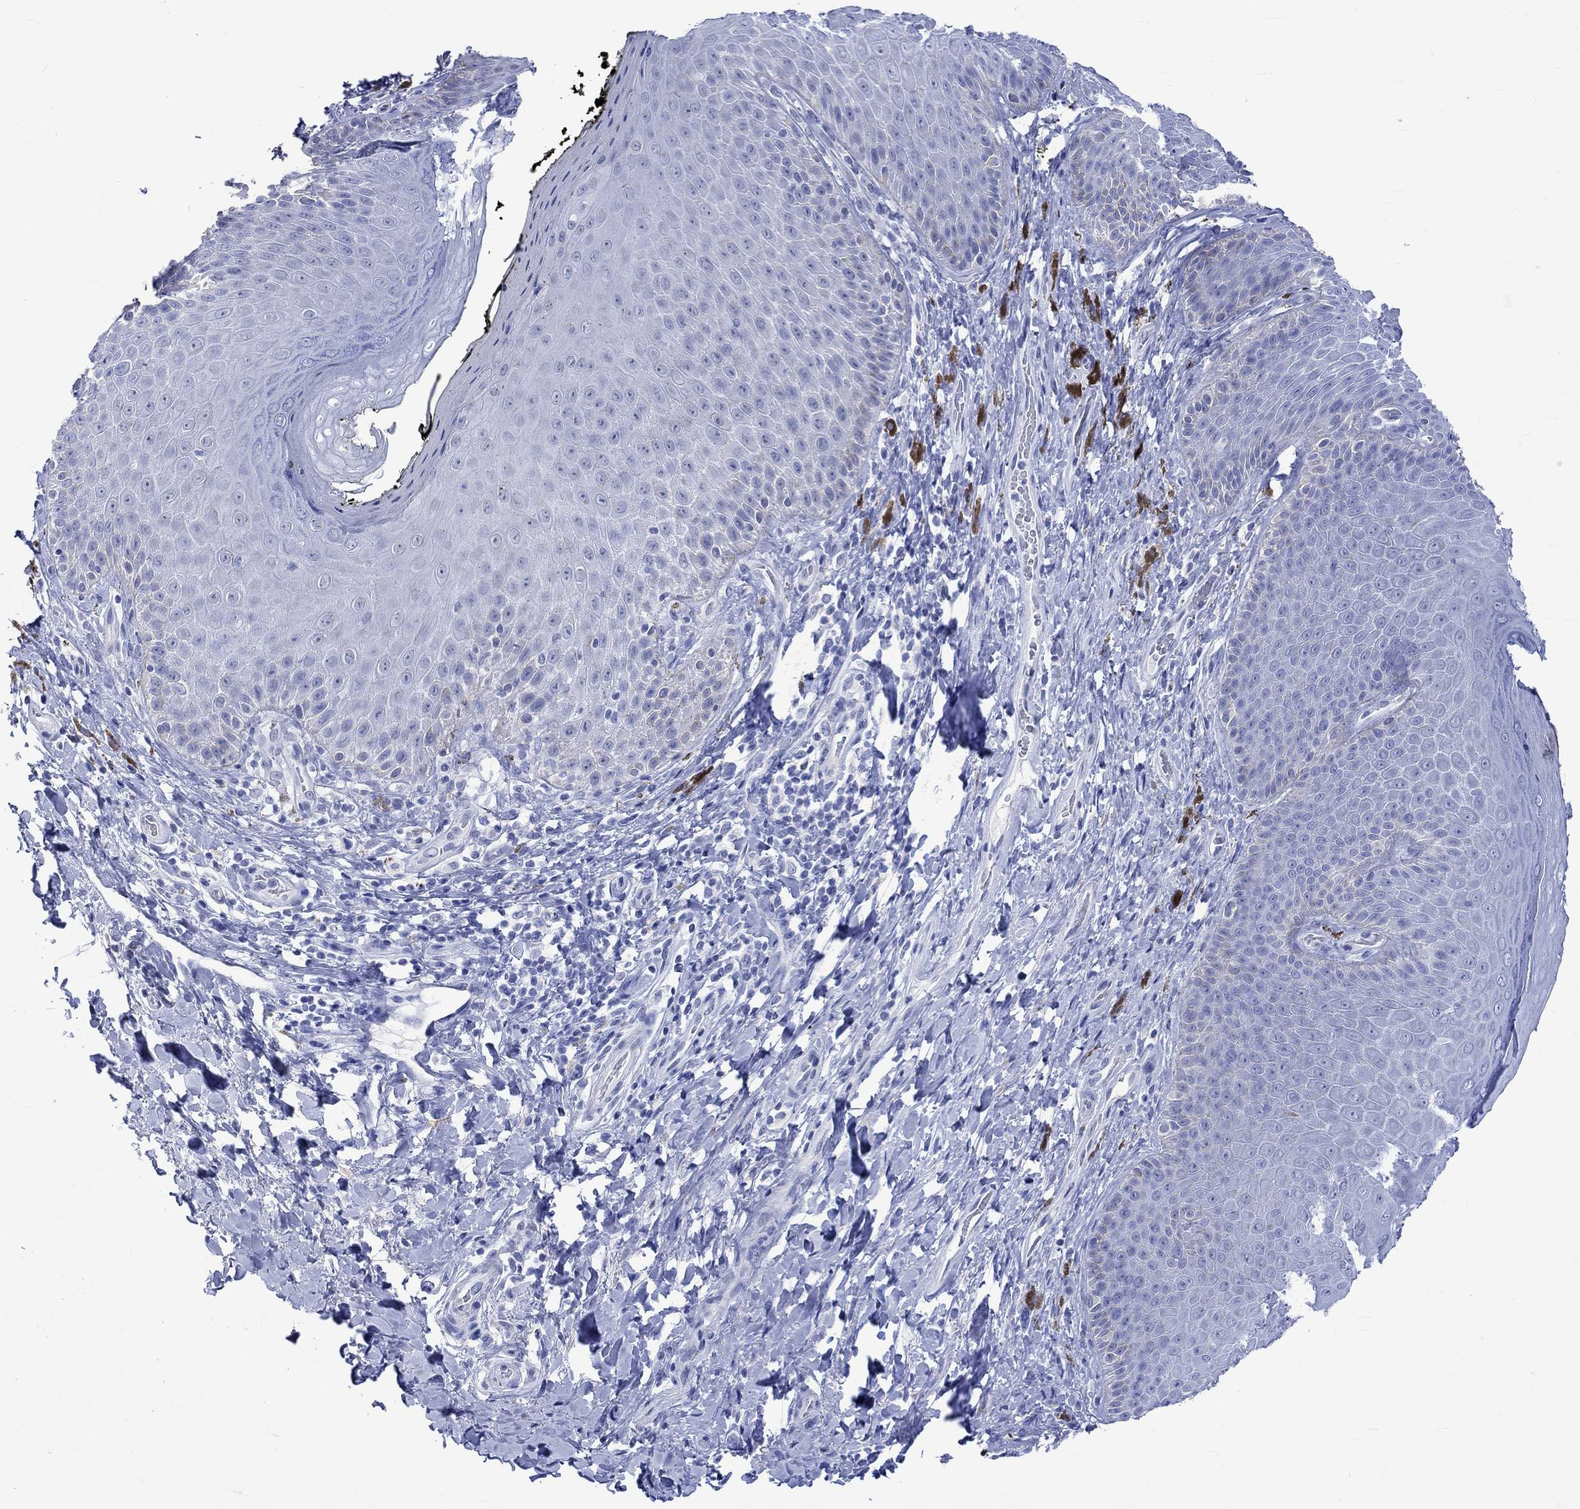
{"staining": {"intensity": "negative", "quantity": "none", "location": "none"}, "tissue": "skin", "cell_type": "Epidermal cells", "image_type": "normal", "snomed": [{"axis": "morphology", "description": "Normal tissue, NOS"}, {"axis": "topography", "description": "Skeletal muscle"}, {"axis": "topography", "description": "Anal"}, {"axis": "topography", "description": "Peripheral nerve tissue"}], "caption": "Protein analysis of benign skin displays no significant staining in epidermal cells.", "gene": "KLHL33", "patient": {"sex": "male", "age": 53}}